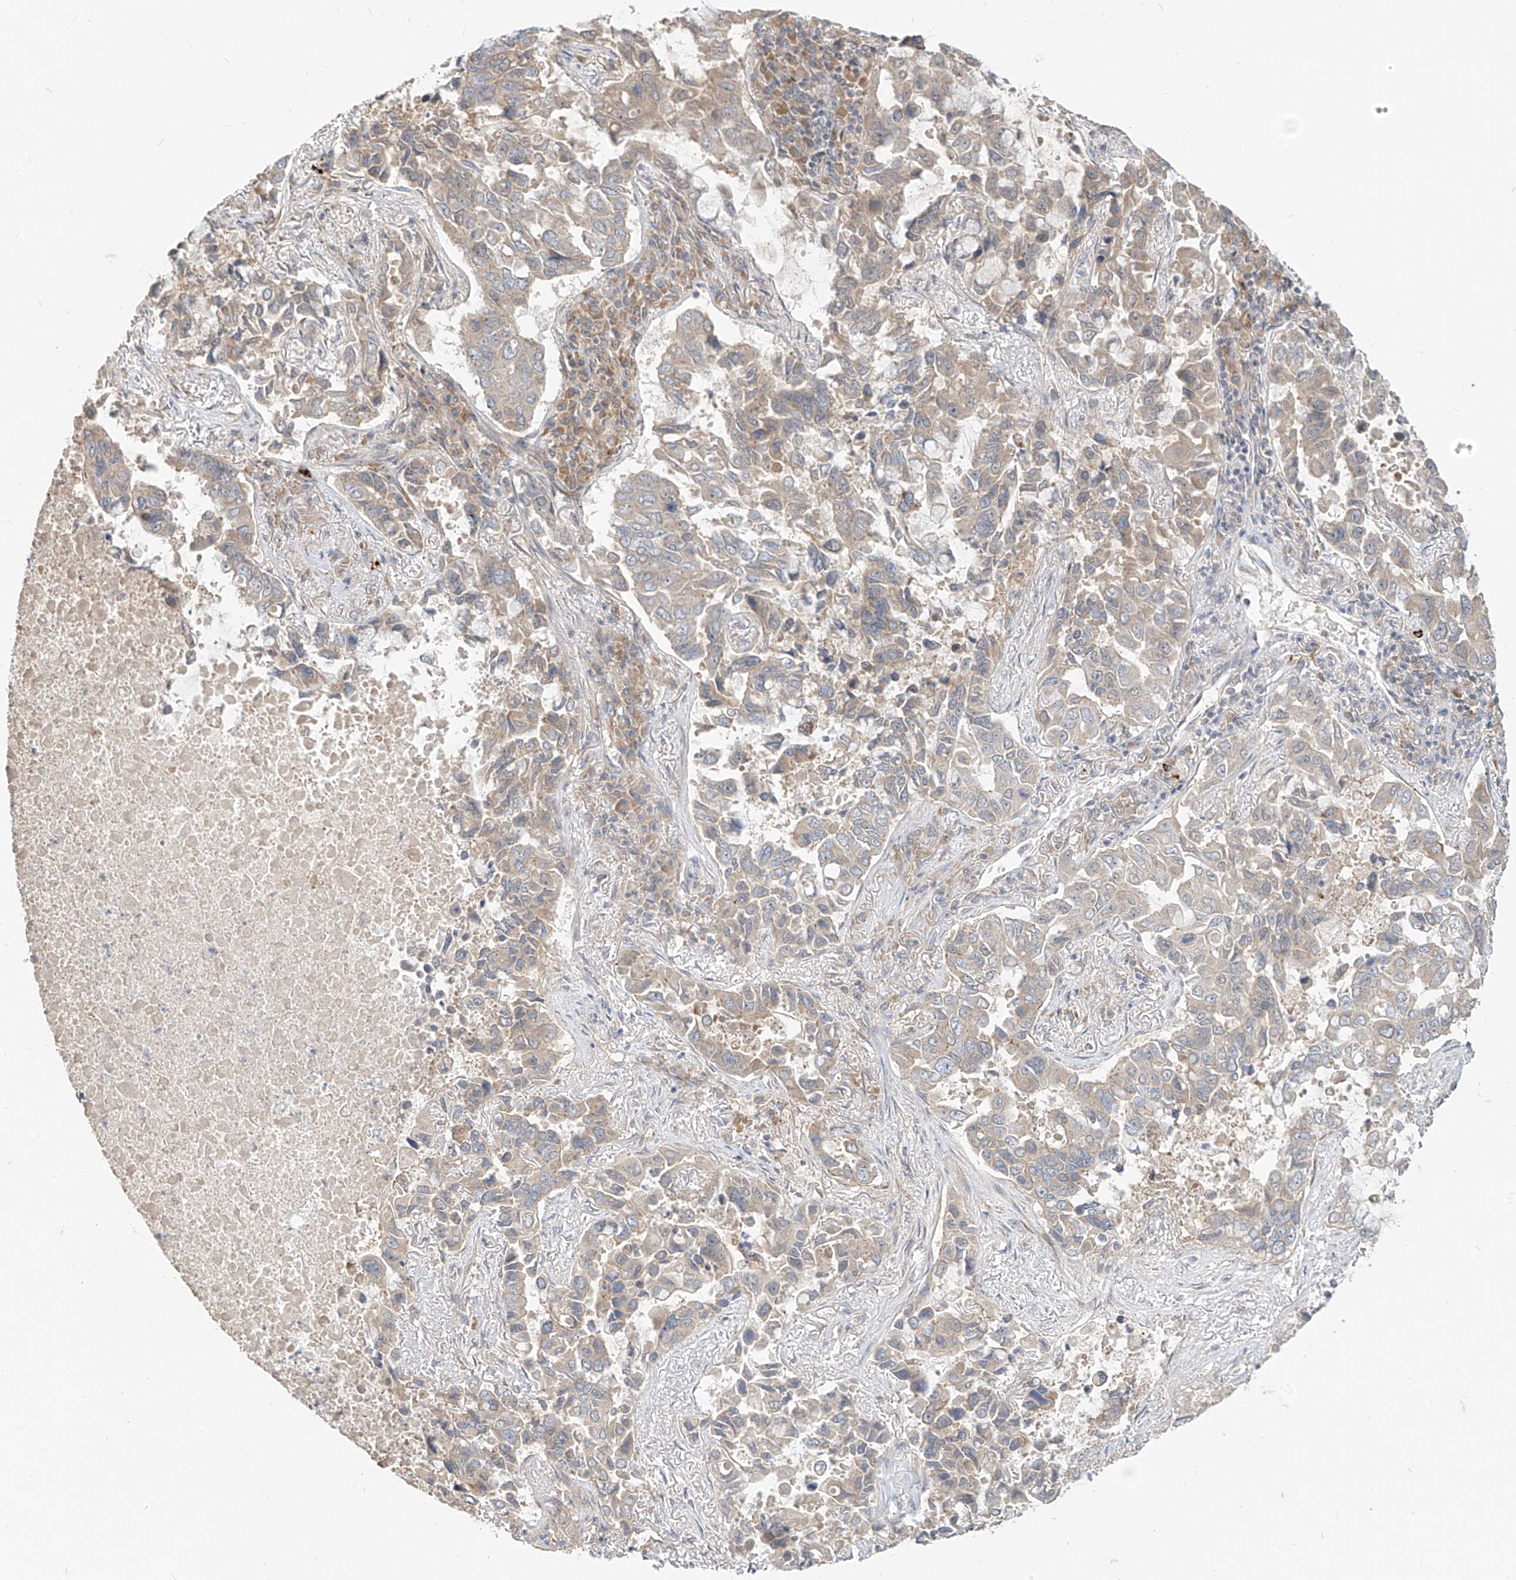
{"staining": {"intensity": "weak", "quantity": "<25%", "location": "cytoplasmic/membranous"}, "tissue": "lung cancer", "cell_type": "Tumor cells", "image_type": "cancer", "snomed": [{"axis": "morphology", "description": "Adenocarcinoma, NOS"}, {"axis": "topography", "description": "Lung"}], "caption": "An image of lung adenocarcinoma stained for a protein demonstrates no brown staining in tumor cells. (Stains: DAB immunohistochemistry with hematoxylin counter stain, Microscopy: brightfield microscopy at high magnification).", "gene": "MTUS2", "patient": {"sex": "male", "age": 64}}